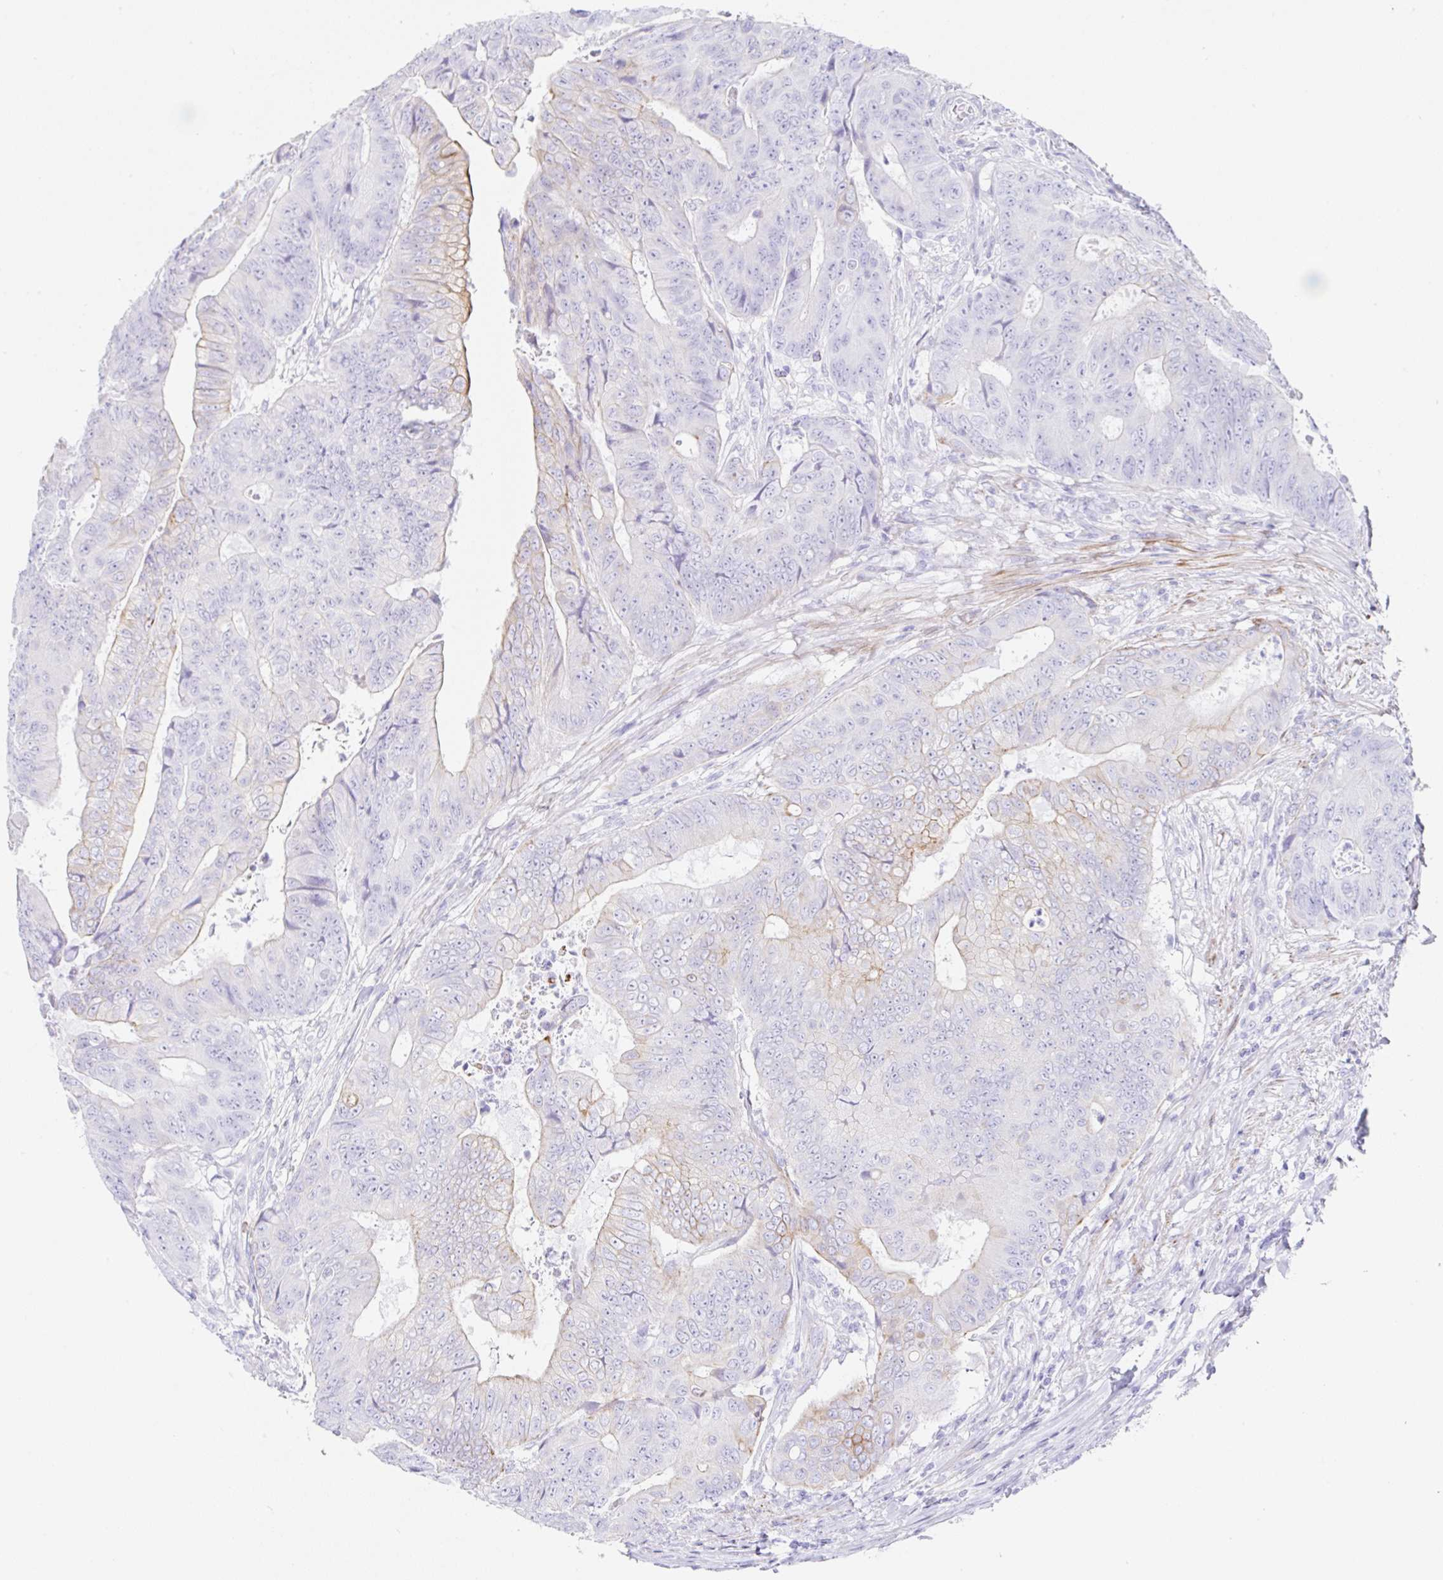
{"staining": {"intensity": "moderate", "quantity": "<25%", "location": "cytoplasmic/membranous"}, "tissue": "colorectal cancer", "cell_type": "Tumor cells", "image_type": "cancer", "snomed": [{"axis": "morphology", "description": "Adenocarcinoma, NOS"}, {"axis": "topography", "description": "Colon"}], "caption": "Colorectal cancer stained for a protein (brown) demonstrates moderate cytoplasmic/membranous positive staining in approximately <25% of tumor cells.", "gene": "CLDND2", "patient": {"sex": "female", "age": 48}}